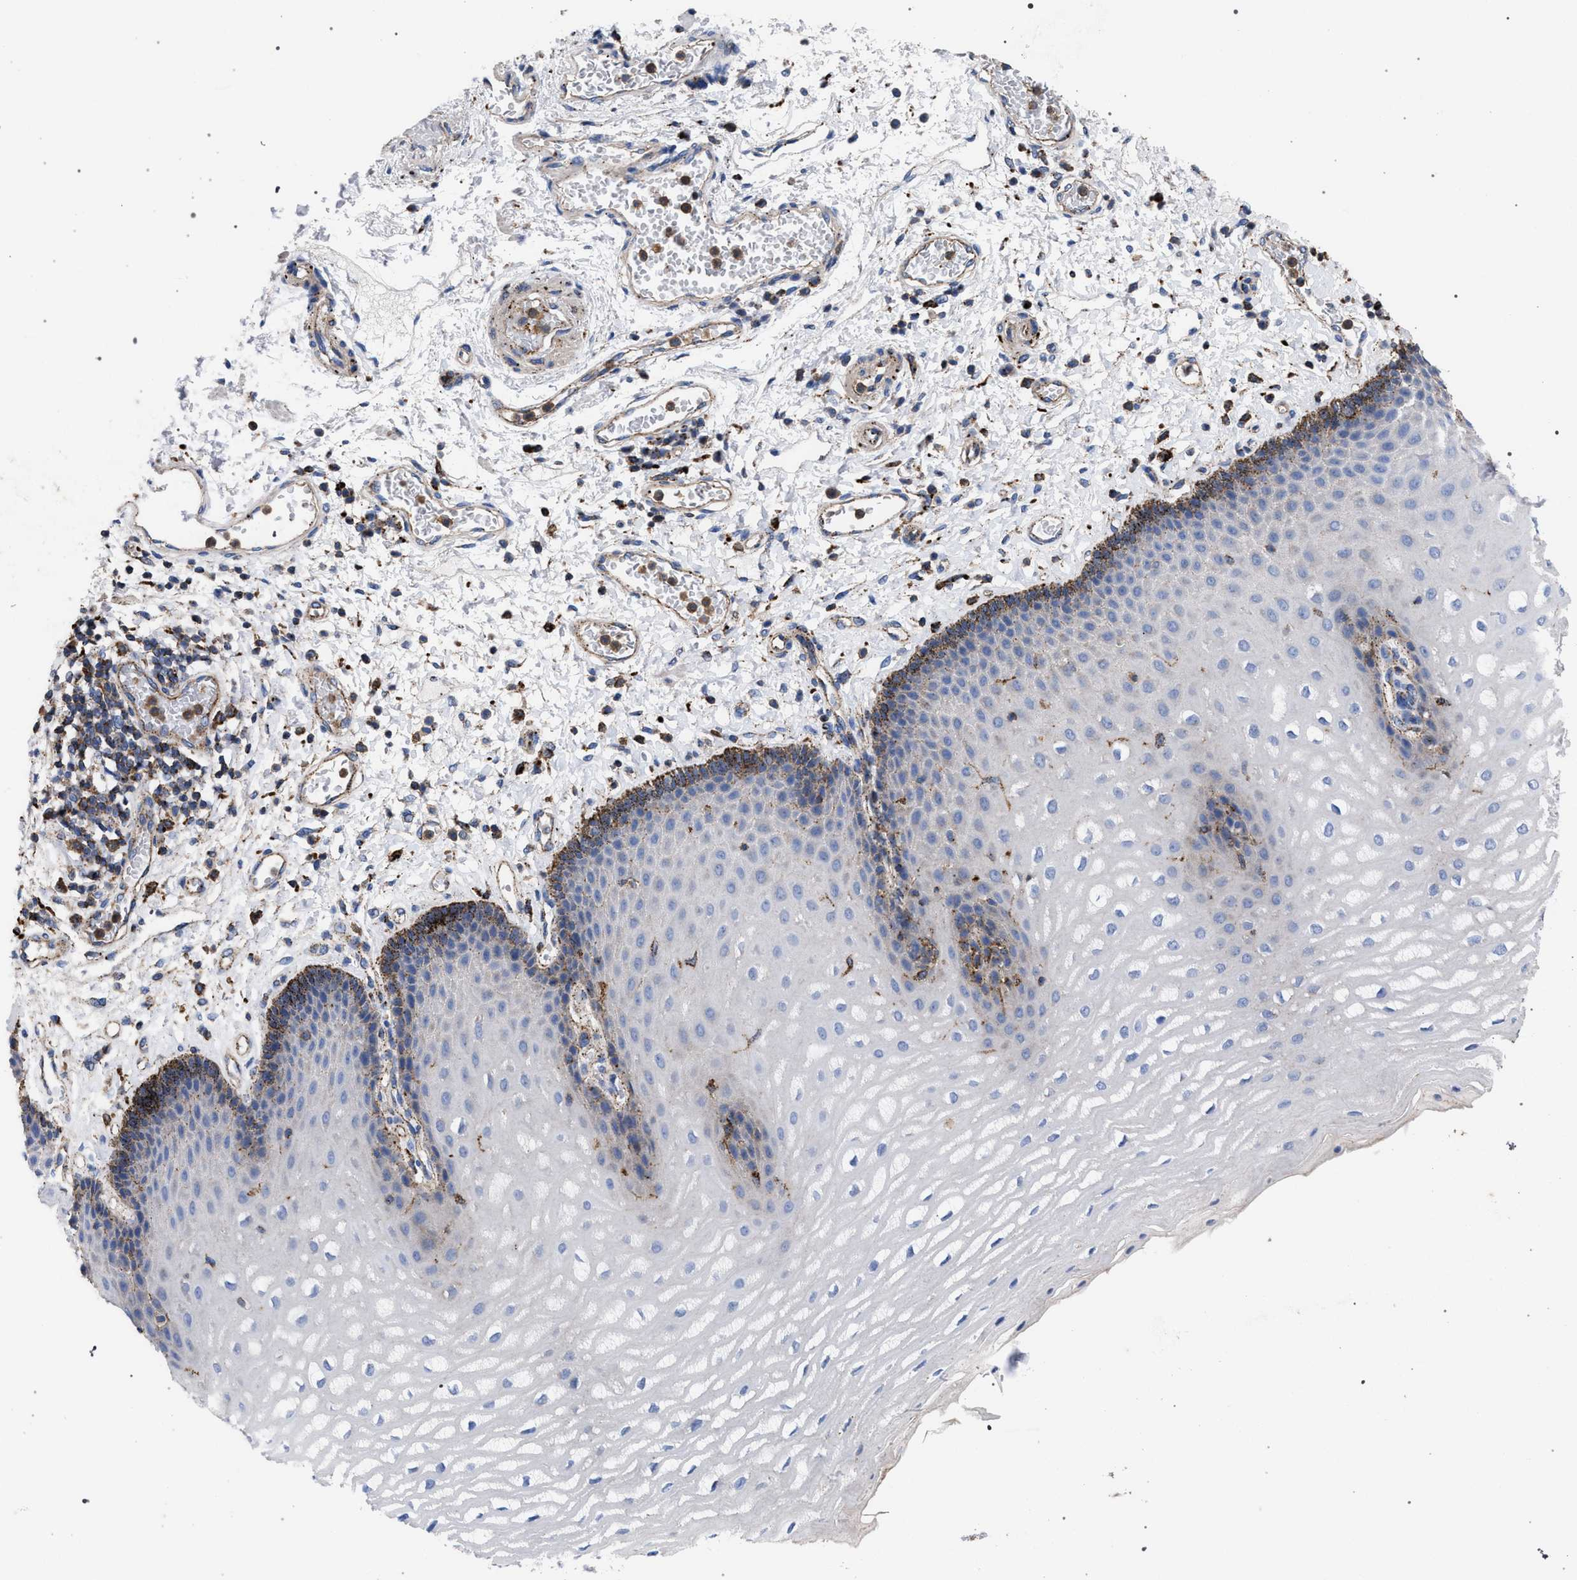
{"staining": {"intensity": "moderate", "quantity": "<25%", "location": "cytoplasmic/membranous"}, "tissue": "esophagus", "cell_type": "Squamous epithelial cells", "image_type": "normal", "snomed": [{"axis": "morphology", "description": "Normal tissue, NOS"}, {"axis": "topography", "description": "Esophagus"}], "caption": "A micrograph showing moderate cytoplasmic/membranous positivity in about <25% of squamous epithelial cells in benign esophagus, as visualized by brown immunohistochemical staining.", "gene": "PPT1", "patient": {"sex": "male", "age": 54}}